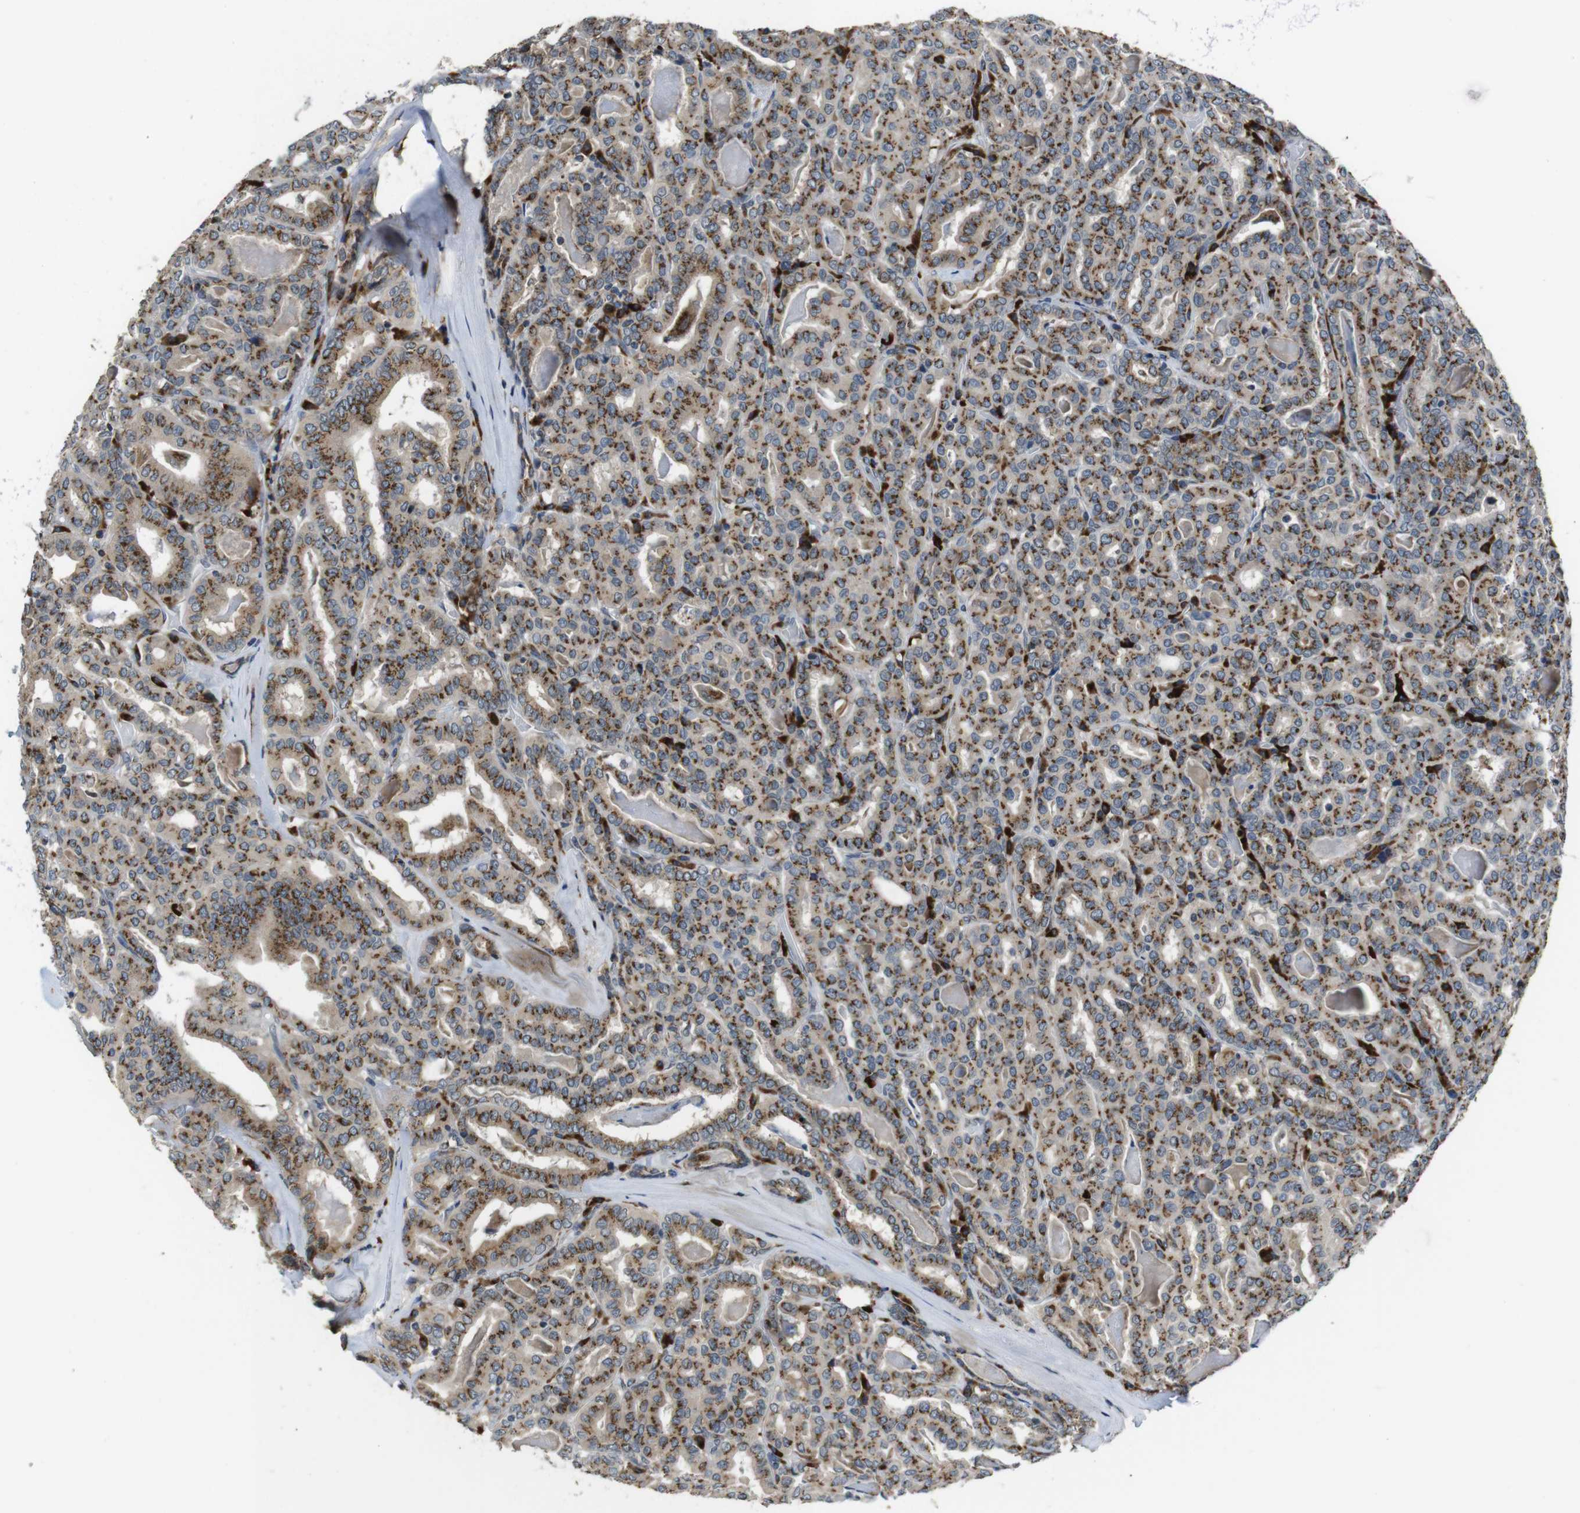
{"staining": {"intensity": "moderate", "quantity": ">75%", "location": "cytoplasmic/membranous"}, "tissue": "thyroid cancer", "cell_type": "Tumor cells", "image_type": "cancer", "snomed": [{"axis": "morphology", "description": "Papillary adenocarcinoma, NOS"}, {"axis": "topography", "description": "Thyroid gland"}], "caption": "Tumor cells exhibit medium levels of moderate cytoplasmic/membranous positivity in approximately >75% of cells in thyroid cancer (papillary adenocarcinoma). (IHC, brightfield microscopy, high magnification).", "gene": "ZFPL1", "patient": {"sex": "female", "age": 42}}